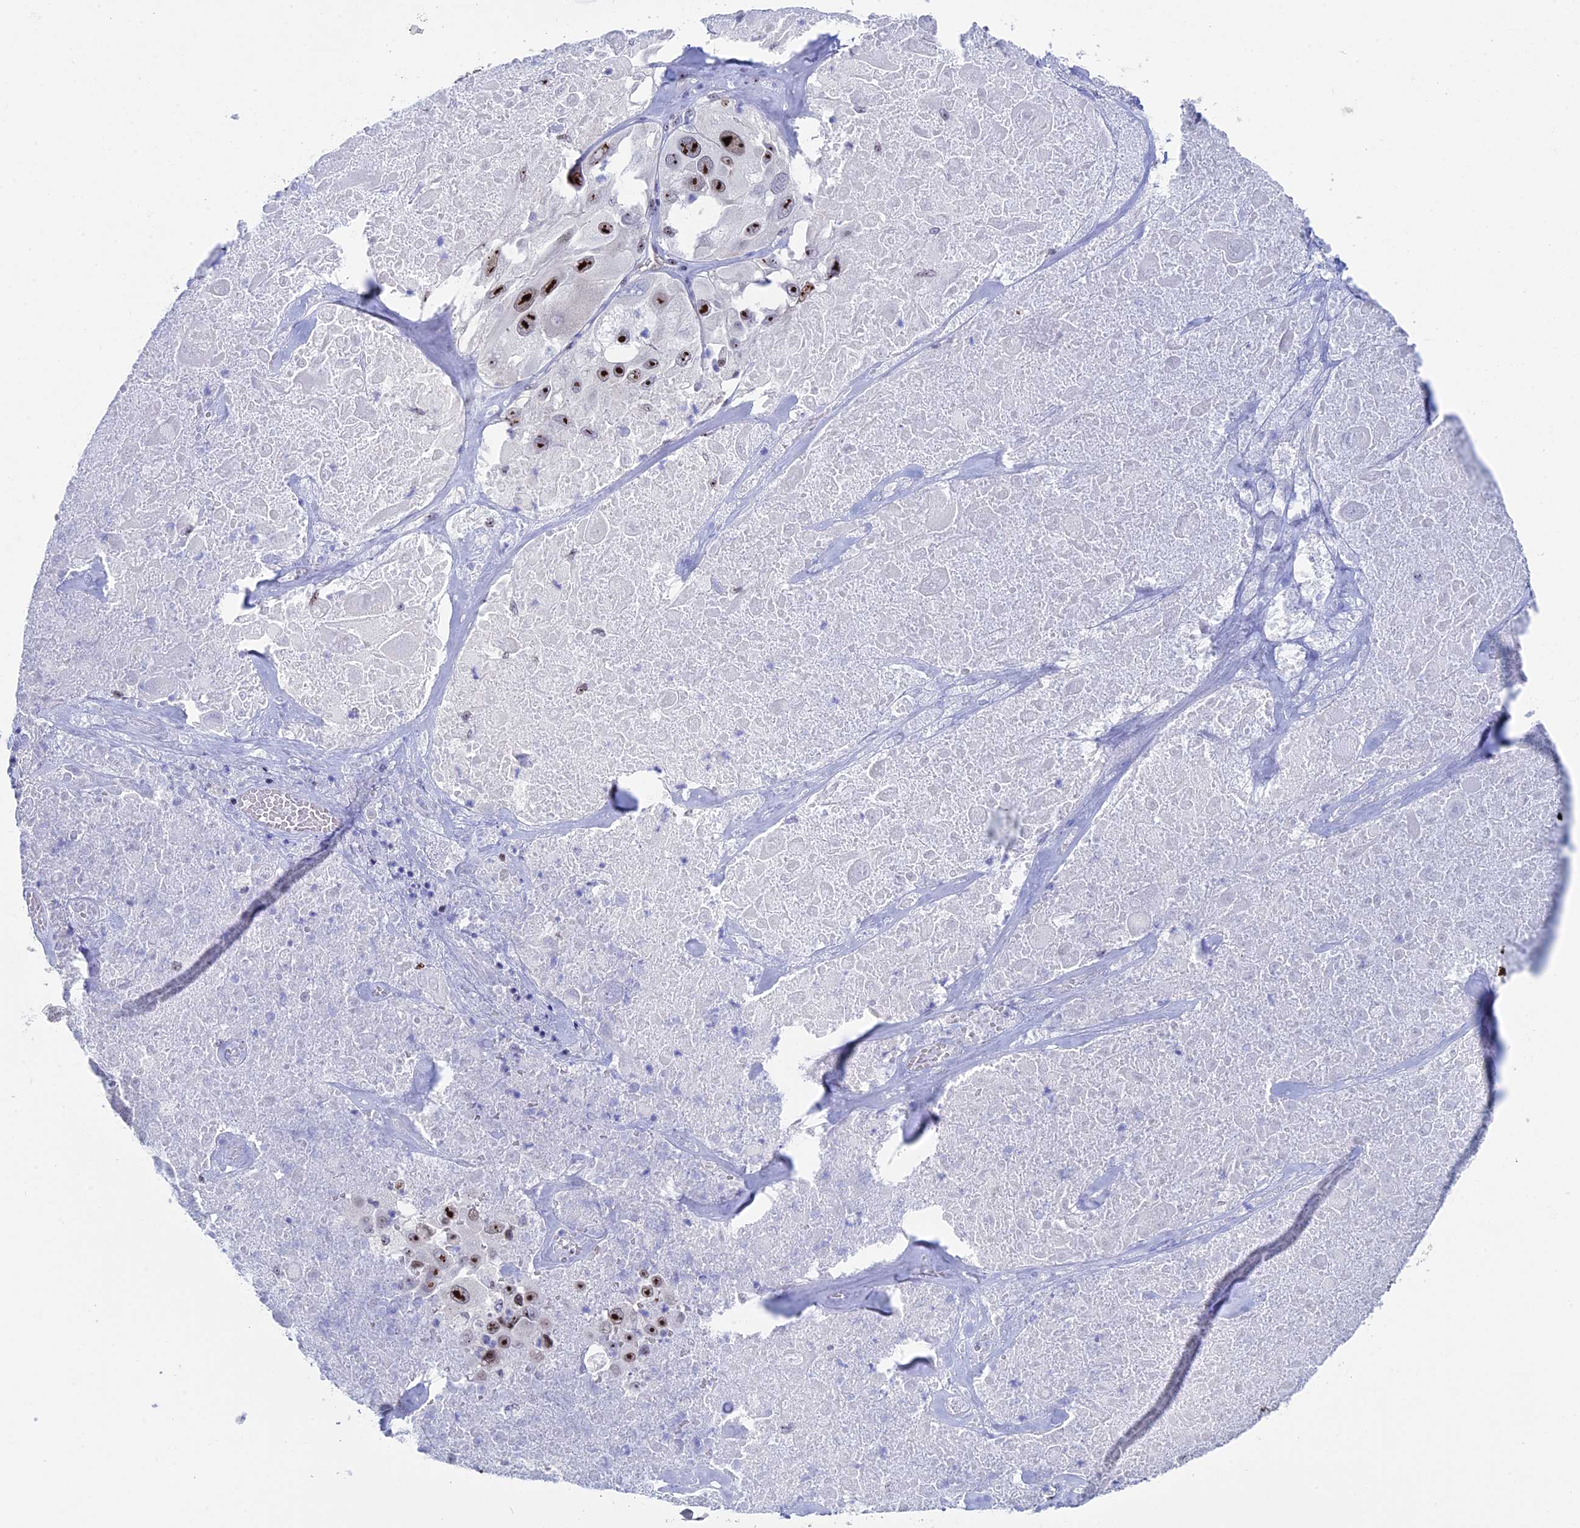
{"staining": {"intensity": "strong", "quantity": ">75%", "location": "nuclear"}, "tissue": "melanoma", "cell_type": "Tumor cells", "image_type": "cancer", "snomed": [{"axis": "morphology", "description": "Malignant melanoma, Metastatic site"}, {"axis": "topography", "description": "Lymph node"}], "caption": "An immunohistochemistry image of tumor tissue is shown. Protein staining in brown labels strong nuclear positivity in malignant melanoma (metastatic site) within tumor cells.", "gene": "CCDC86", "patient": {"sex": "male", "age": 62}}